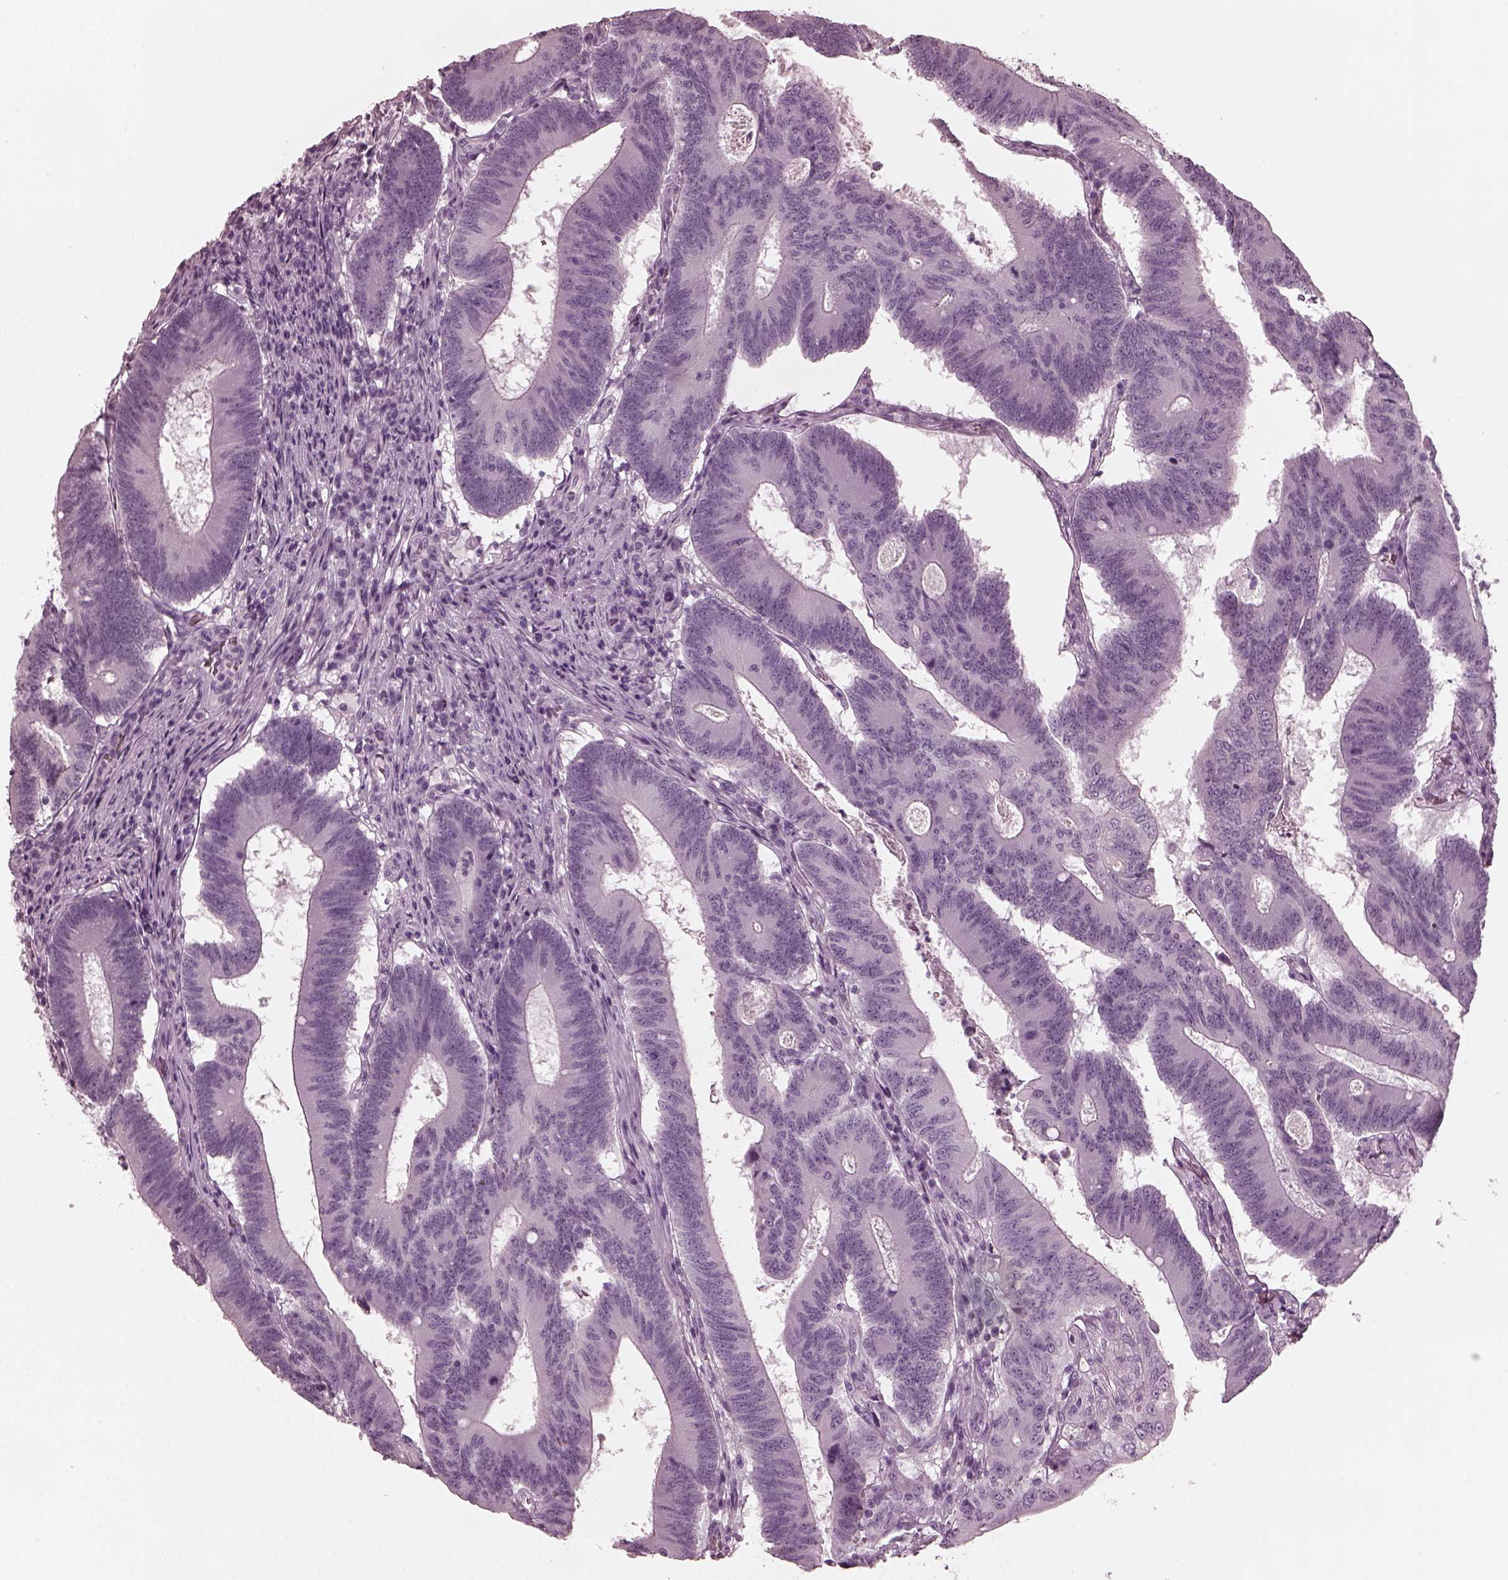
{"staining": {"intensity": "negative", "quantity": "none", "location": "none"}, "tissue": "colorectal cancer", "cell_type": "Tumor cells", "image_type": "cancer", "snomed": [{"axis": "morphology", "description": "Adenocarcinoma, NOS"}, {"axis": "topography", "description": "Colon"}], "caption": "Immunohistochemistry (IHC) image of neoplastic tissue: human colorectal cancer stained with DAB (3,3'-diaminobenzidine) reveals no significant protein staining in tumor cells.", "gene": "GRM6", "patient": {"sex": "female", "age": 70}}